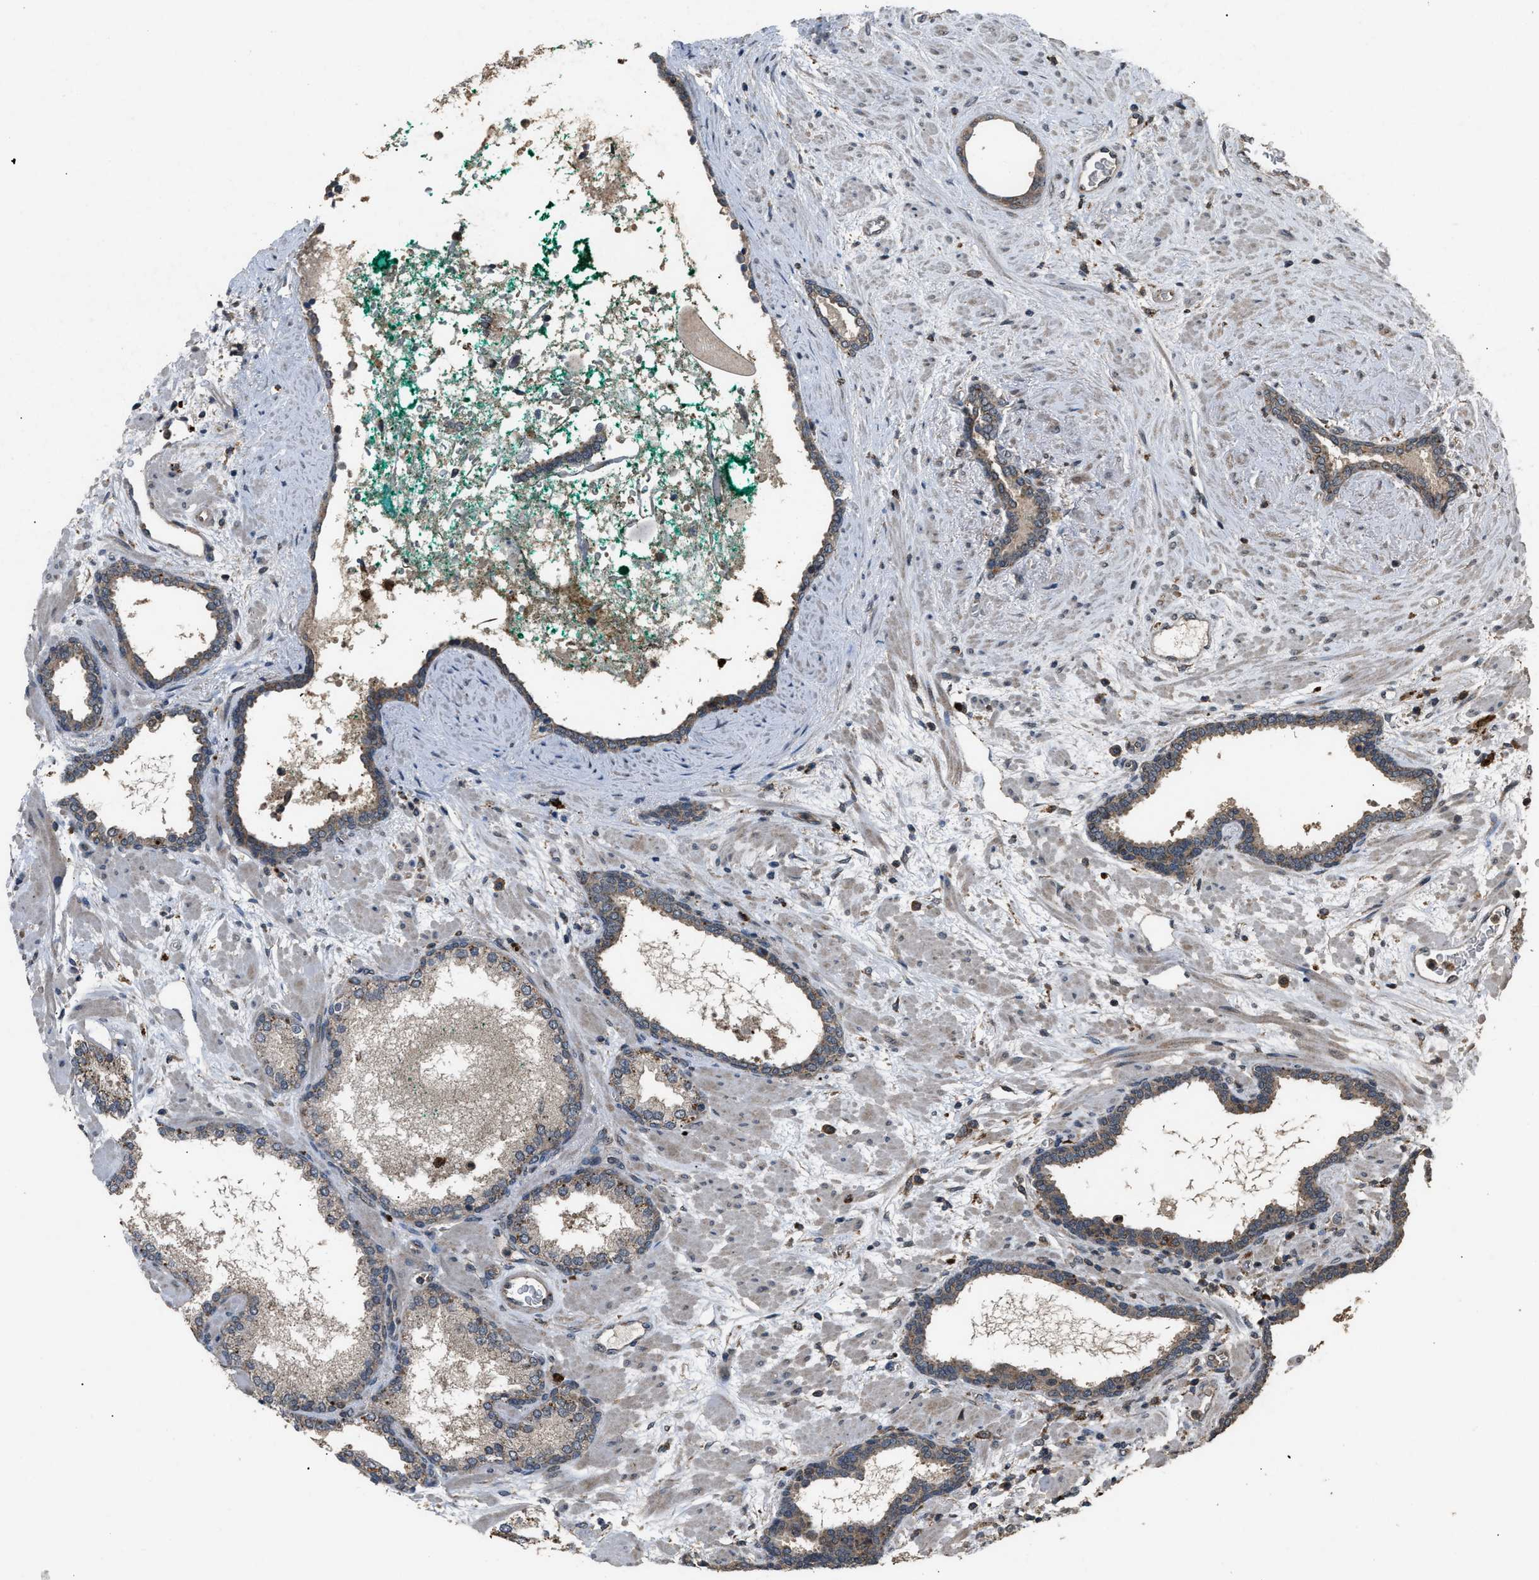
{"staining": {"intensity": "moderate", "quantity": ">75%", "location": "cytoplasmic/membranous"}, "tissue": "prostate cancer", "cell_type": "Tumor cells", "image_type": "cancer", "snomed": [{"axis": "morphology", "description": "Adenocarcinoma, Low grade"}, {"axis": "topography", "description": "Prostate"}], "caption": "Prostate cancer was stained to show a protein in brown. There is medium levels of moderate cytoplasmic/membranous expression in approximately >75% of tumor cells. Using DAB (3,3'-diaminobenzidine) (brown) and hematoxylin (blue) stains, captured at high magnification using brightfield microscopy.", "gene": "PSMD1", "patient": {"sex": "male", "age": 63}}